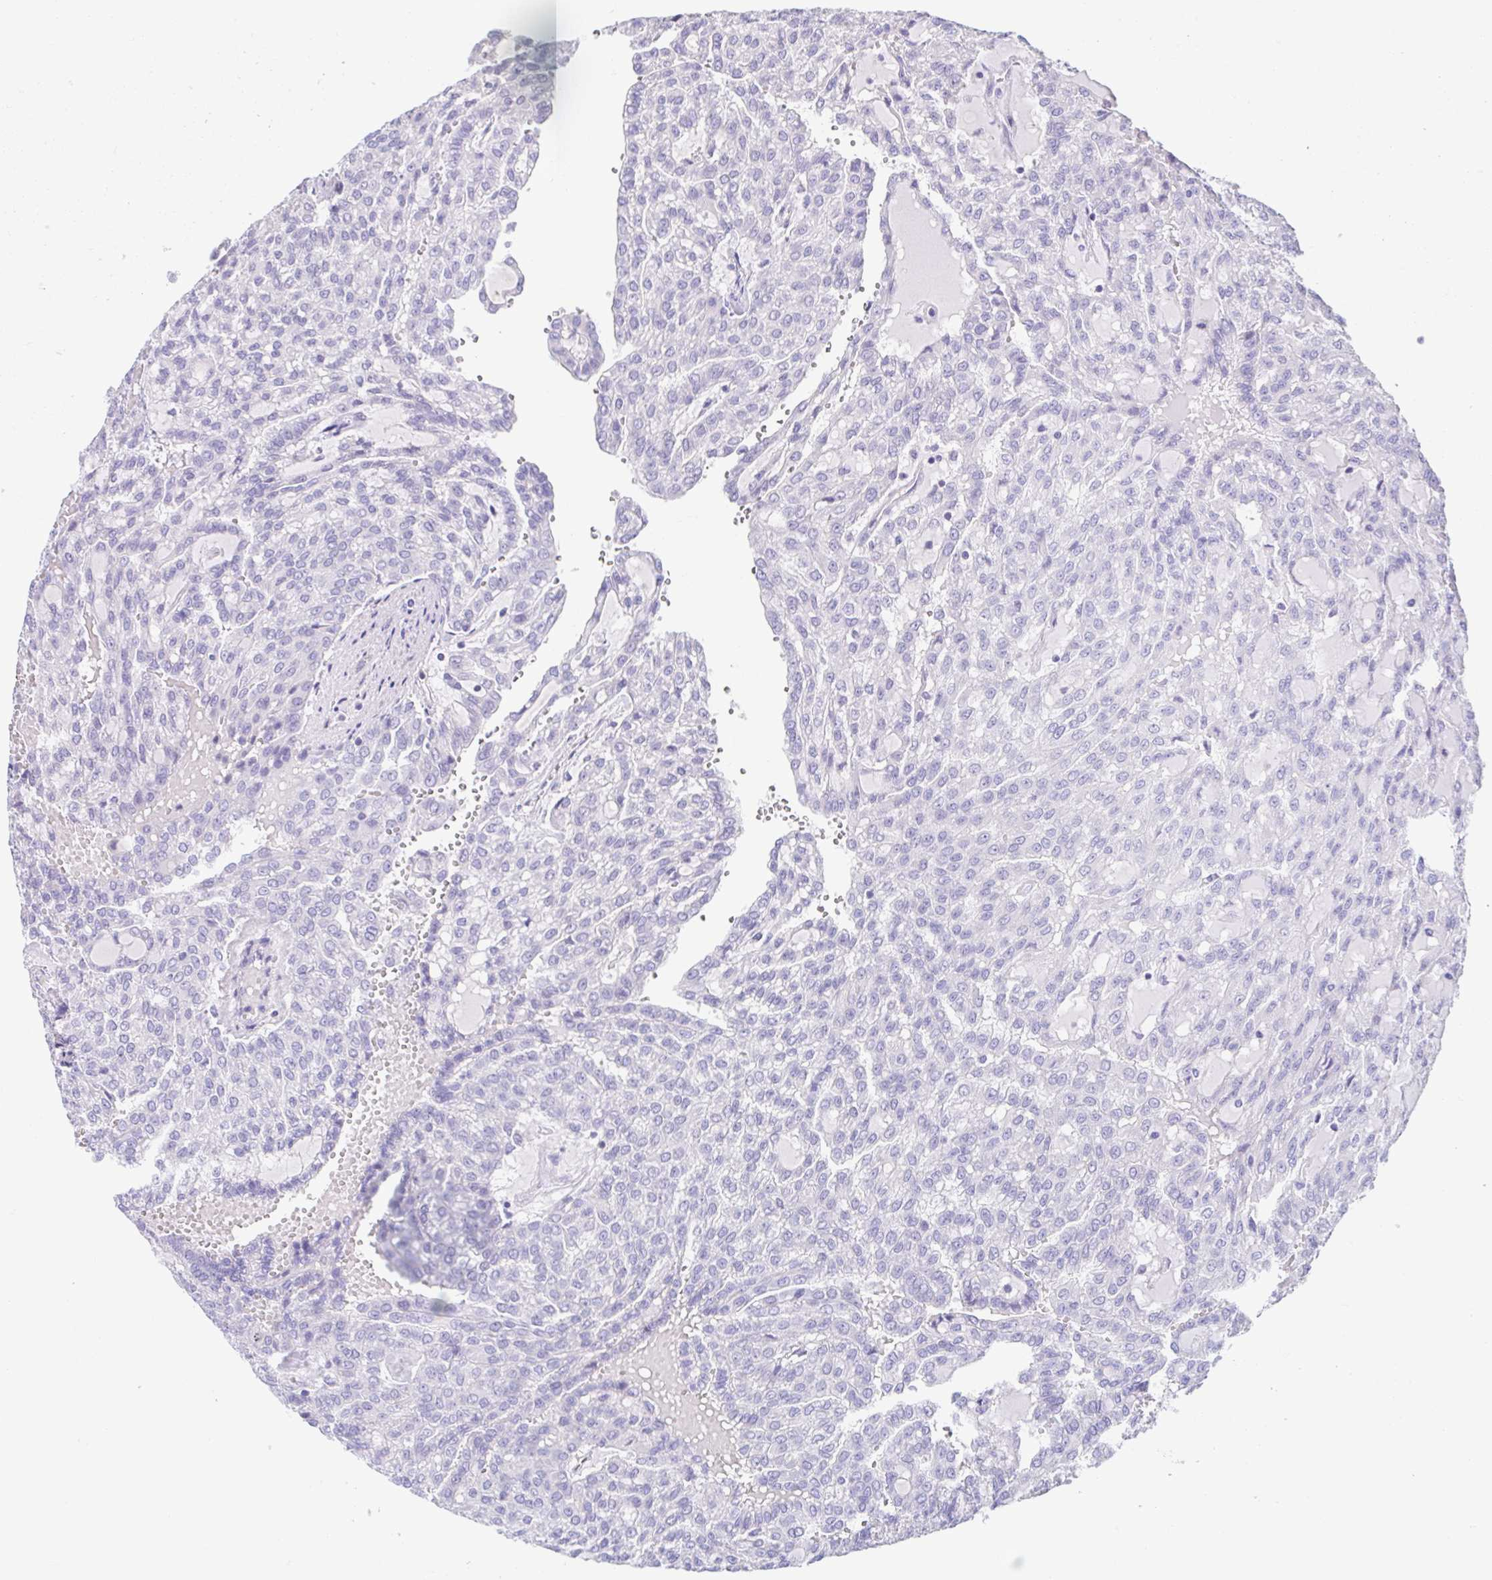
{"staining": {"intensity": "negative", "quantity": "none", "location": "none"}, "tissue": "renal cancer", "cell_type": "Tumor cells", "image_type": "cancer", "snomed": [{"axis": "morphology", "description": "Adenocarcinoma, NOS"}, {"axis": "topography", "description": "Kidney"}], "caption": "Immunohistochemistry histopathology image of human adenocarcinoma (renal) stained for a protein (brown), which shows no positivity in tumor cells. Nuclei are stained in blue.", "gene": "ARPP21", "patient": {"sex": "male", "age": 63}}